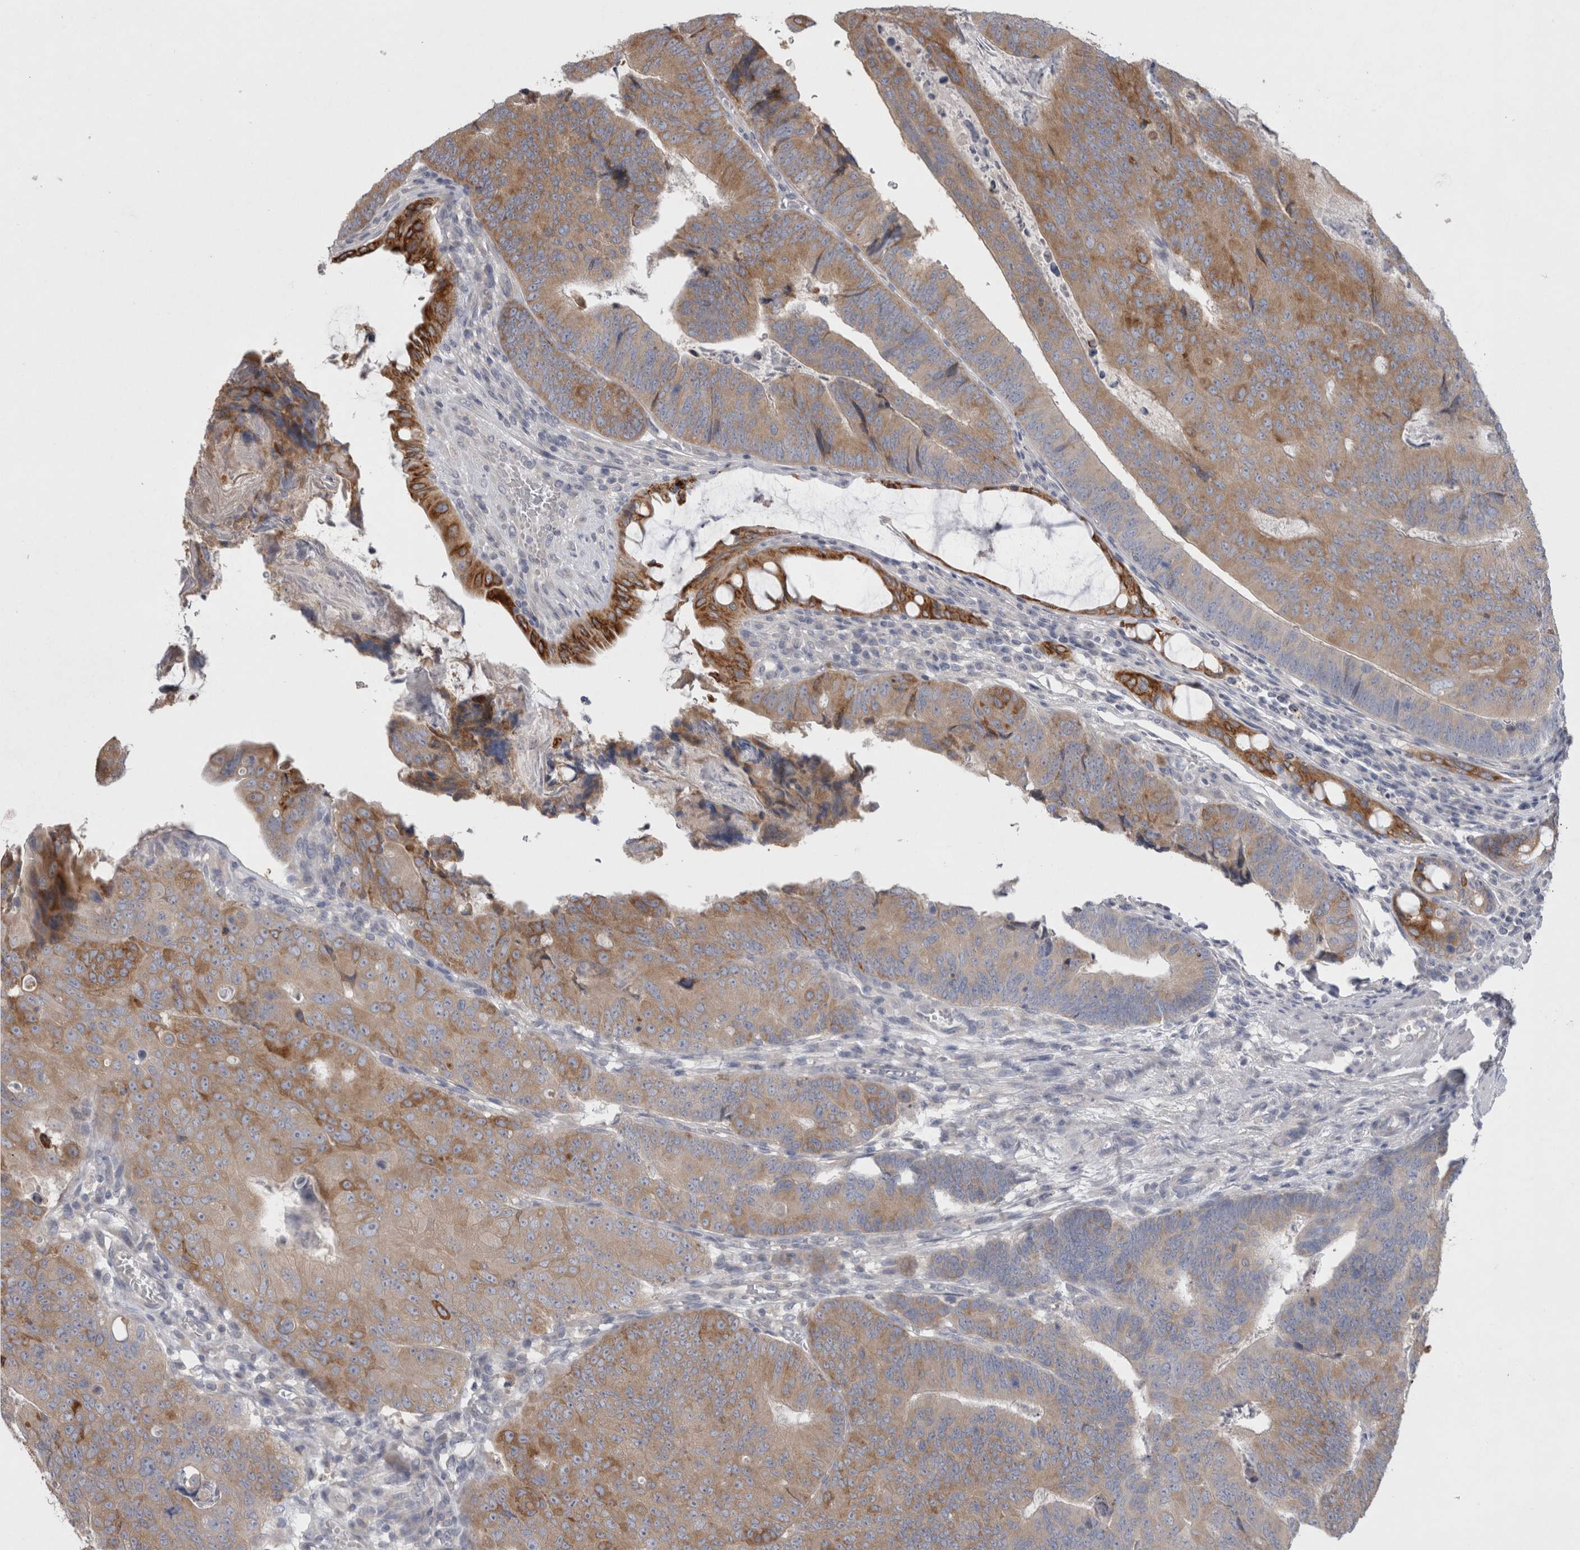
{"staining": {"intensity": "moderate", "quantity": ">75%", "location": "cytoplasmic/membranous"}, "tissue": "colorectal cancer", "cell_type": "Tumor cells", "image_type": "cancer", "snomed": [{"axis": "morphology", "description": "Adenocarcinoma, NOS"}, {"axis": "topography", "description": "Colon"}], "caption": "Immunohistochemical staining of colorectal cancer demonstrates moderate cytoplasmic/membranous protein staining in about >75% of tumor cells.", "gene": "LRRC40", "patient": {"sex": "female", "age": 67}}